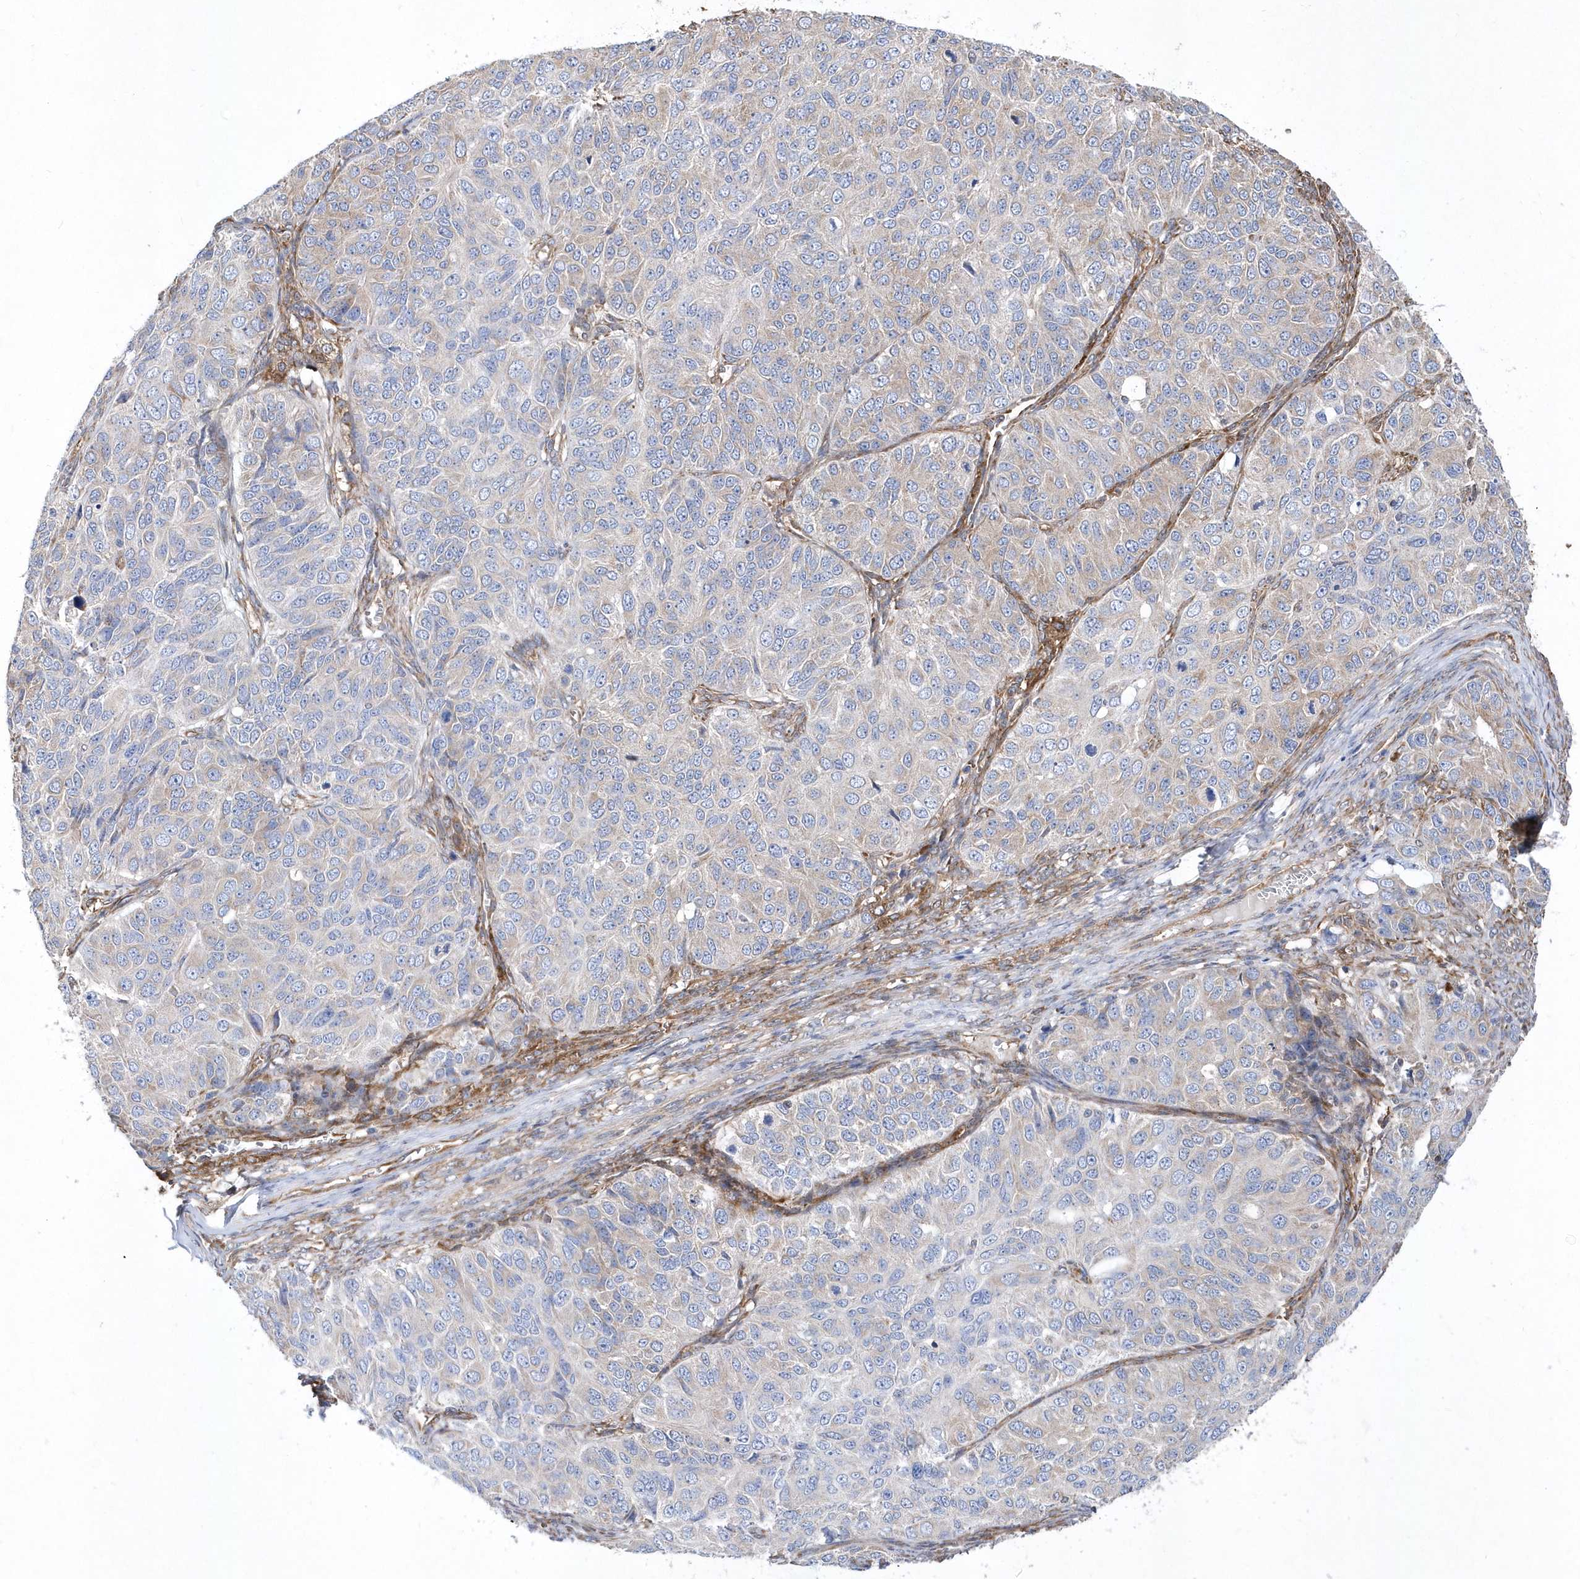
{"staining": {"intensity": "negative", "quantity": "none", "location": "none"}, "tissue": "ovarian cancer", "cell_type": "Tumor cells", "image_type": "cancer", "snomed": [{"axis": "morphology", "description": "Carcinoma, endometroid"}, {"axis": "topography", "description": "Ovary"}], "caption": "A high-resolution histopathology image shows IHC staining of ovarian endometroid carcinoma, which displays no significant positivity in tumor cells. Nuclei are stained in blue.", "gene": "JKAMP", "patient": {"sex": "female", "age": 51}}